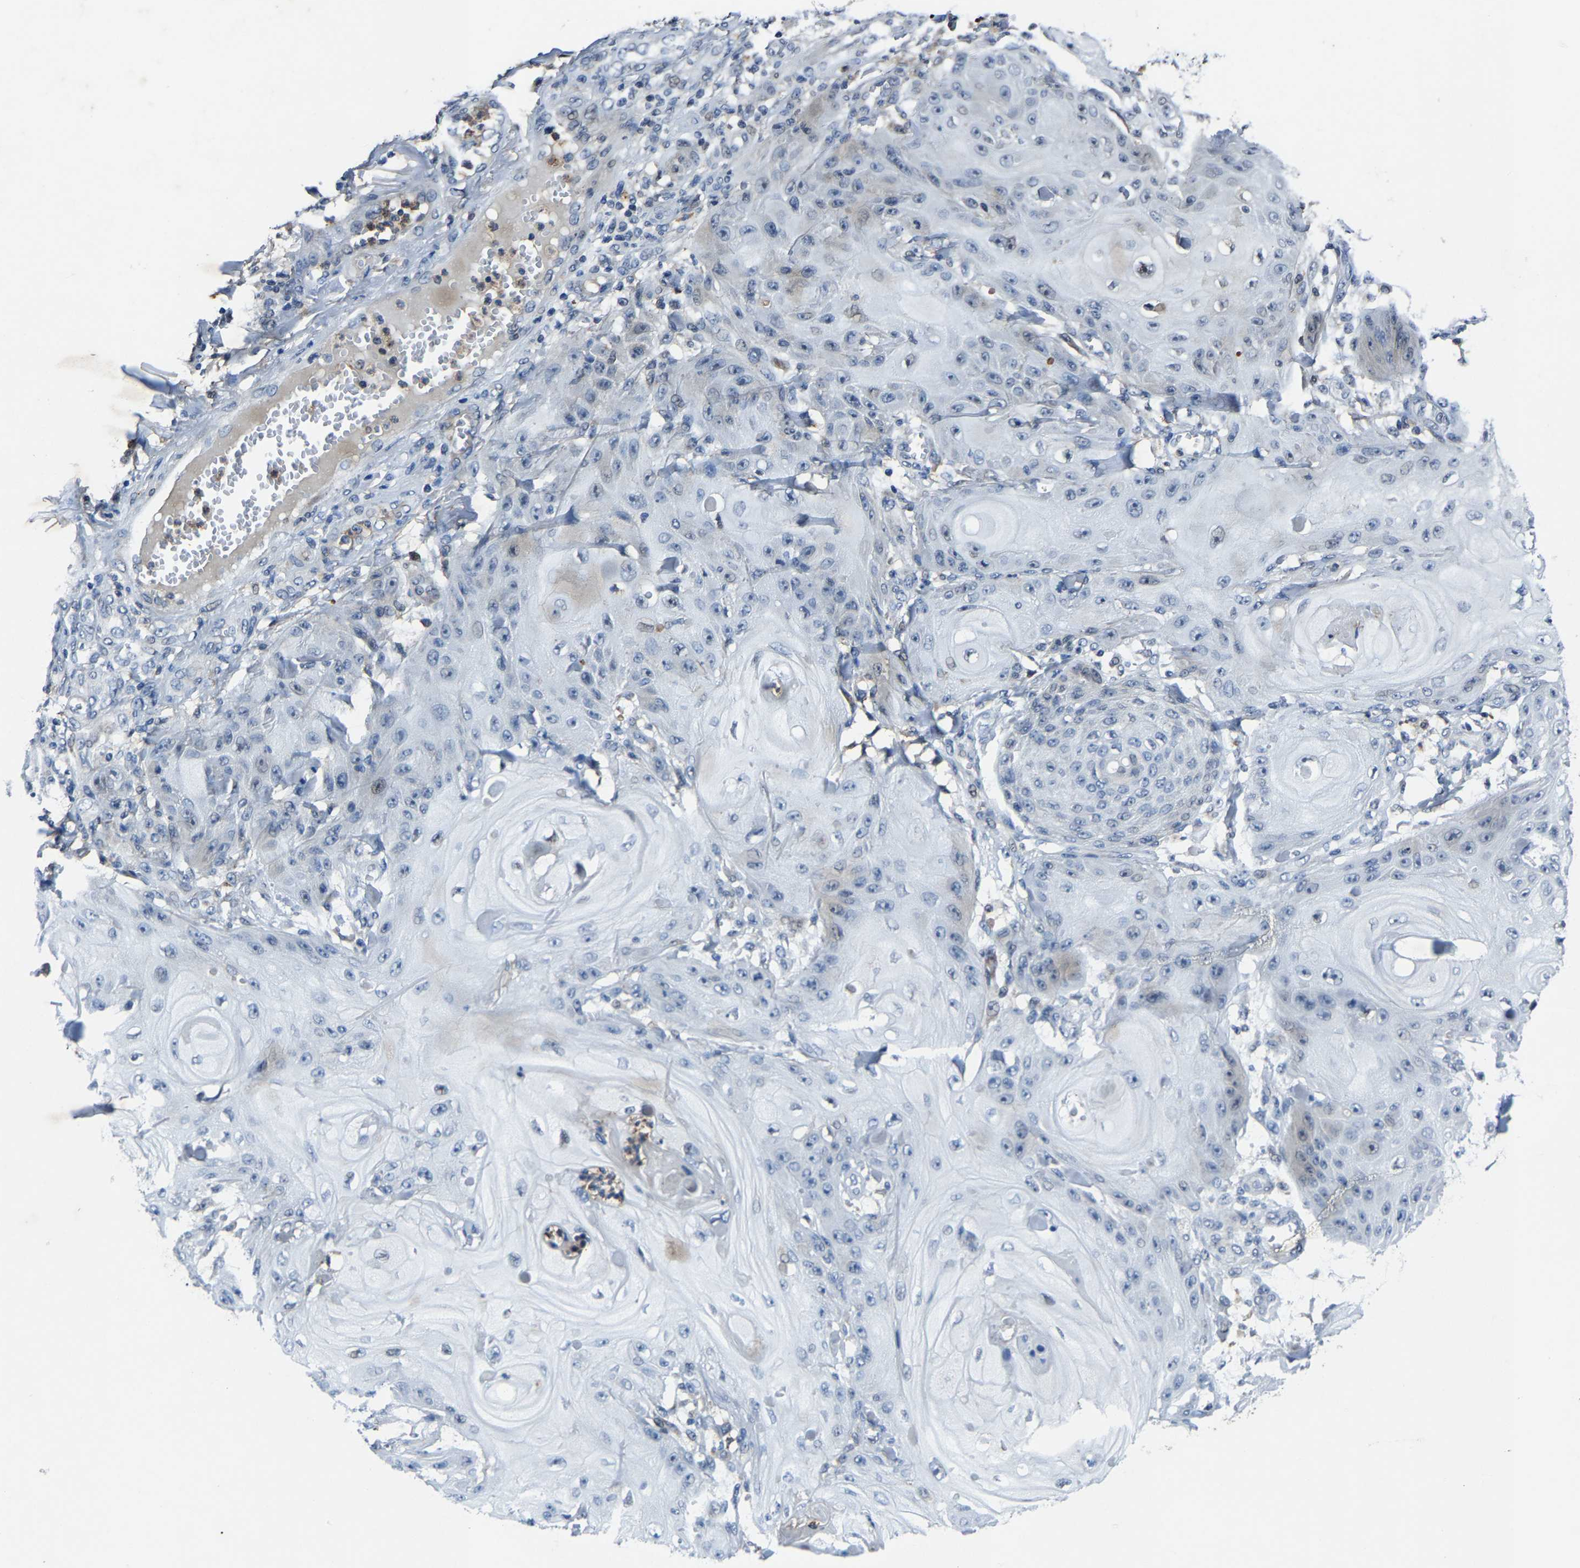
{"staining": {"intensity": "negative", "quantity": "none", "location": "none"}, "tissue": "skin cancer", "cell_type": "Tumor cells", "image_type": "cancer", "snomed": [{"axis": "morphology", "description": "Squamous cell carcinoma, NOS"}, {"axis": "topography", "description": "Skin"}], "caption": "Human skin squamous cell carcinoma stained for a protein using immunohistochemistry exhibits no staining in tumor cells.", "gene": "PCNX2", "patient": {"sex": "male", "age": 74}}